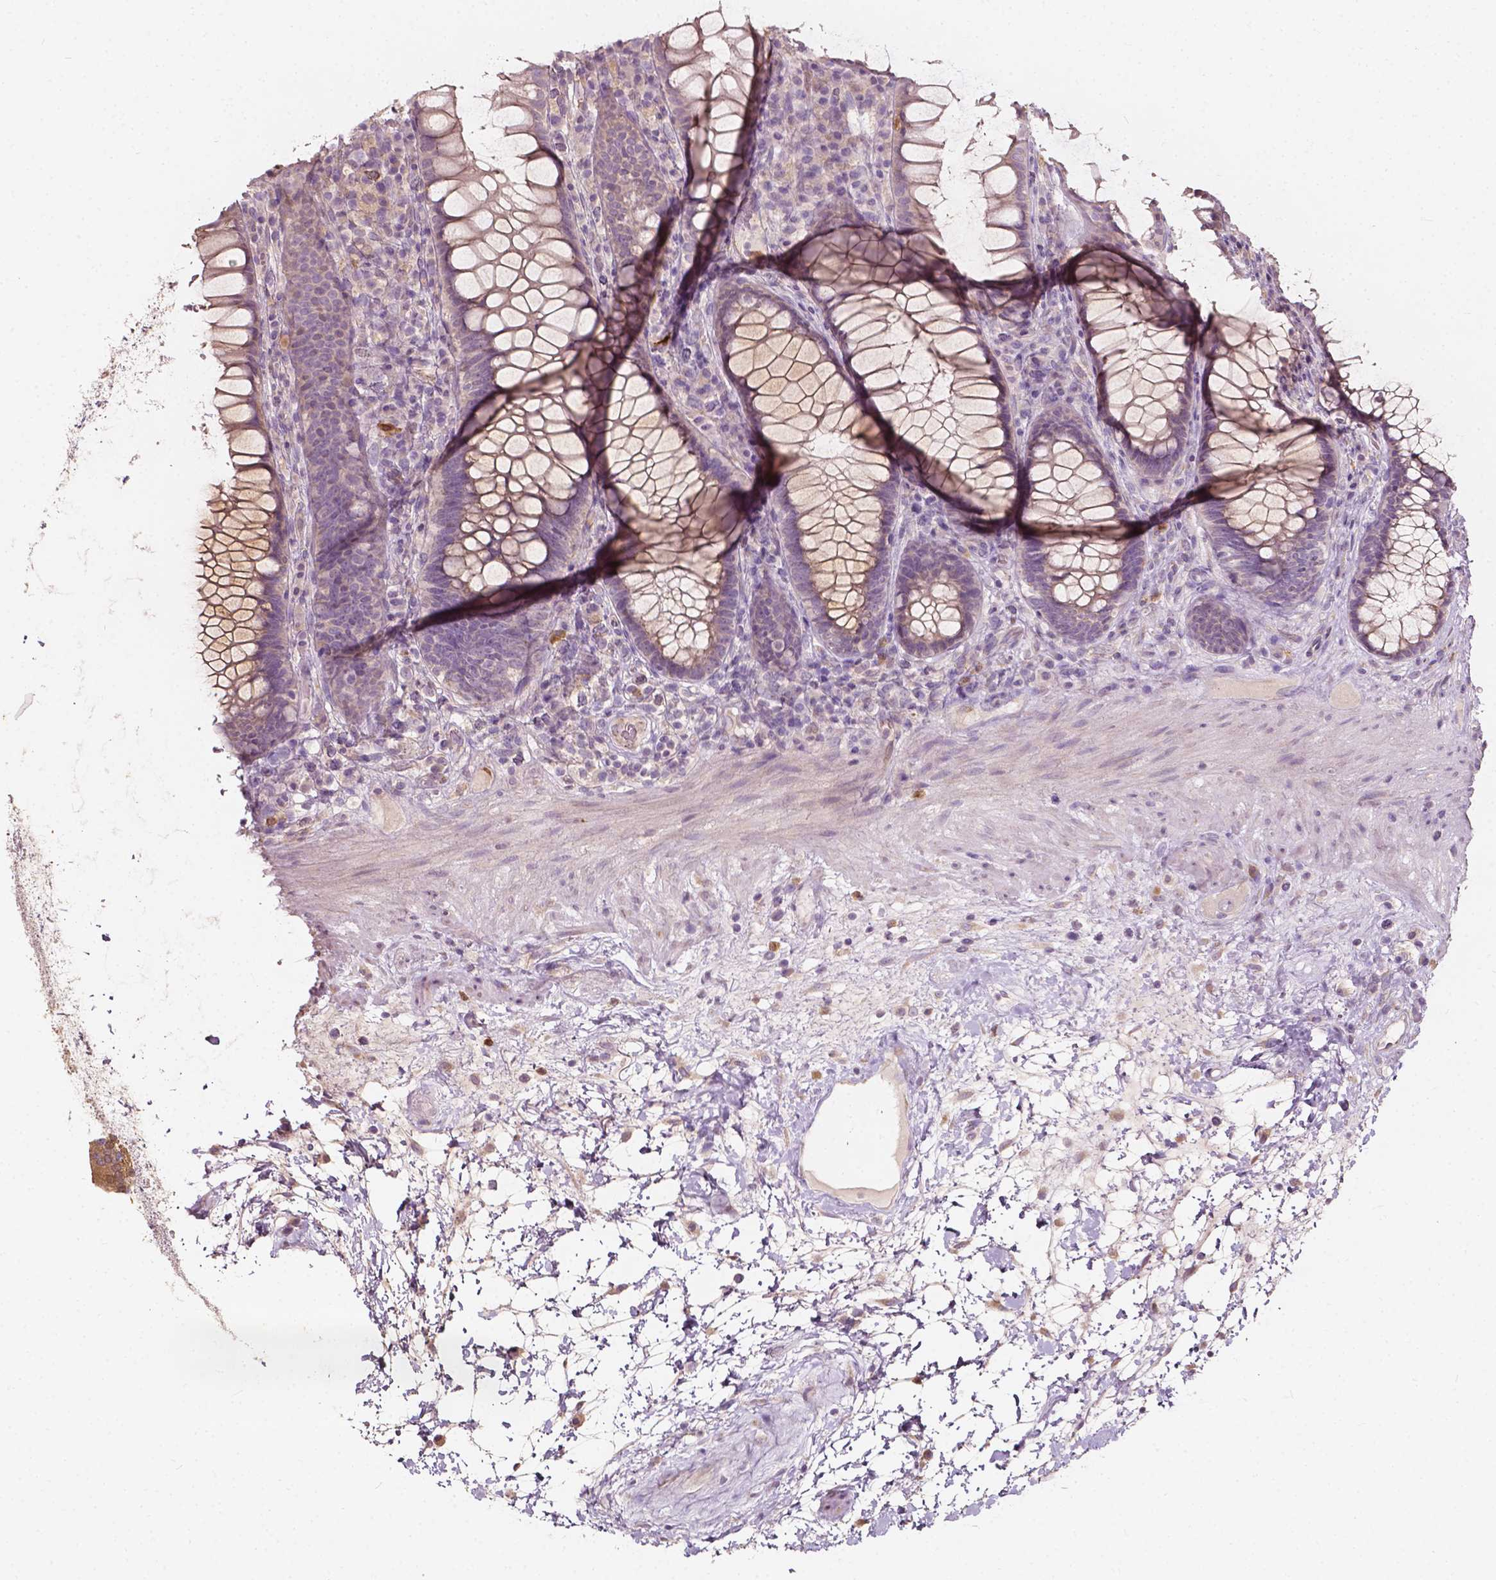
{"staining": {"intensity": "weak", "quantity": ">75%", "location": "cytoplasmic/membranous"}, "tissue": "rectum", "cell_type": "Glandular cells", "image_type": "normal", "snomed": [{"axis": "morphology", "description": "Normal tissue, NOS"}, {"axis": "topography", "description": "Rectum"}], "caption": "High-power microscopy captured an immunohistochemistry histopathology image of benign rectum, revealing weak cytoplasmic/membranous expression in approximately >75% of glandular cells.", "gene": "NPC1L1", "patient": {"sex": "male", "age": 72}}